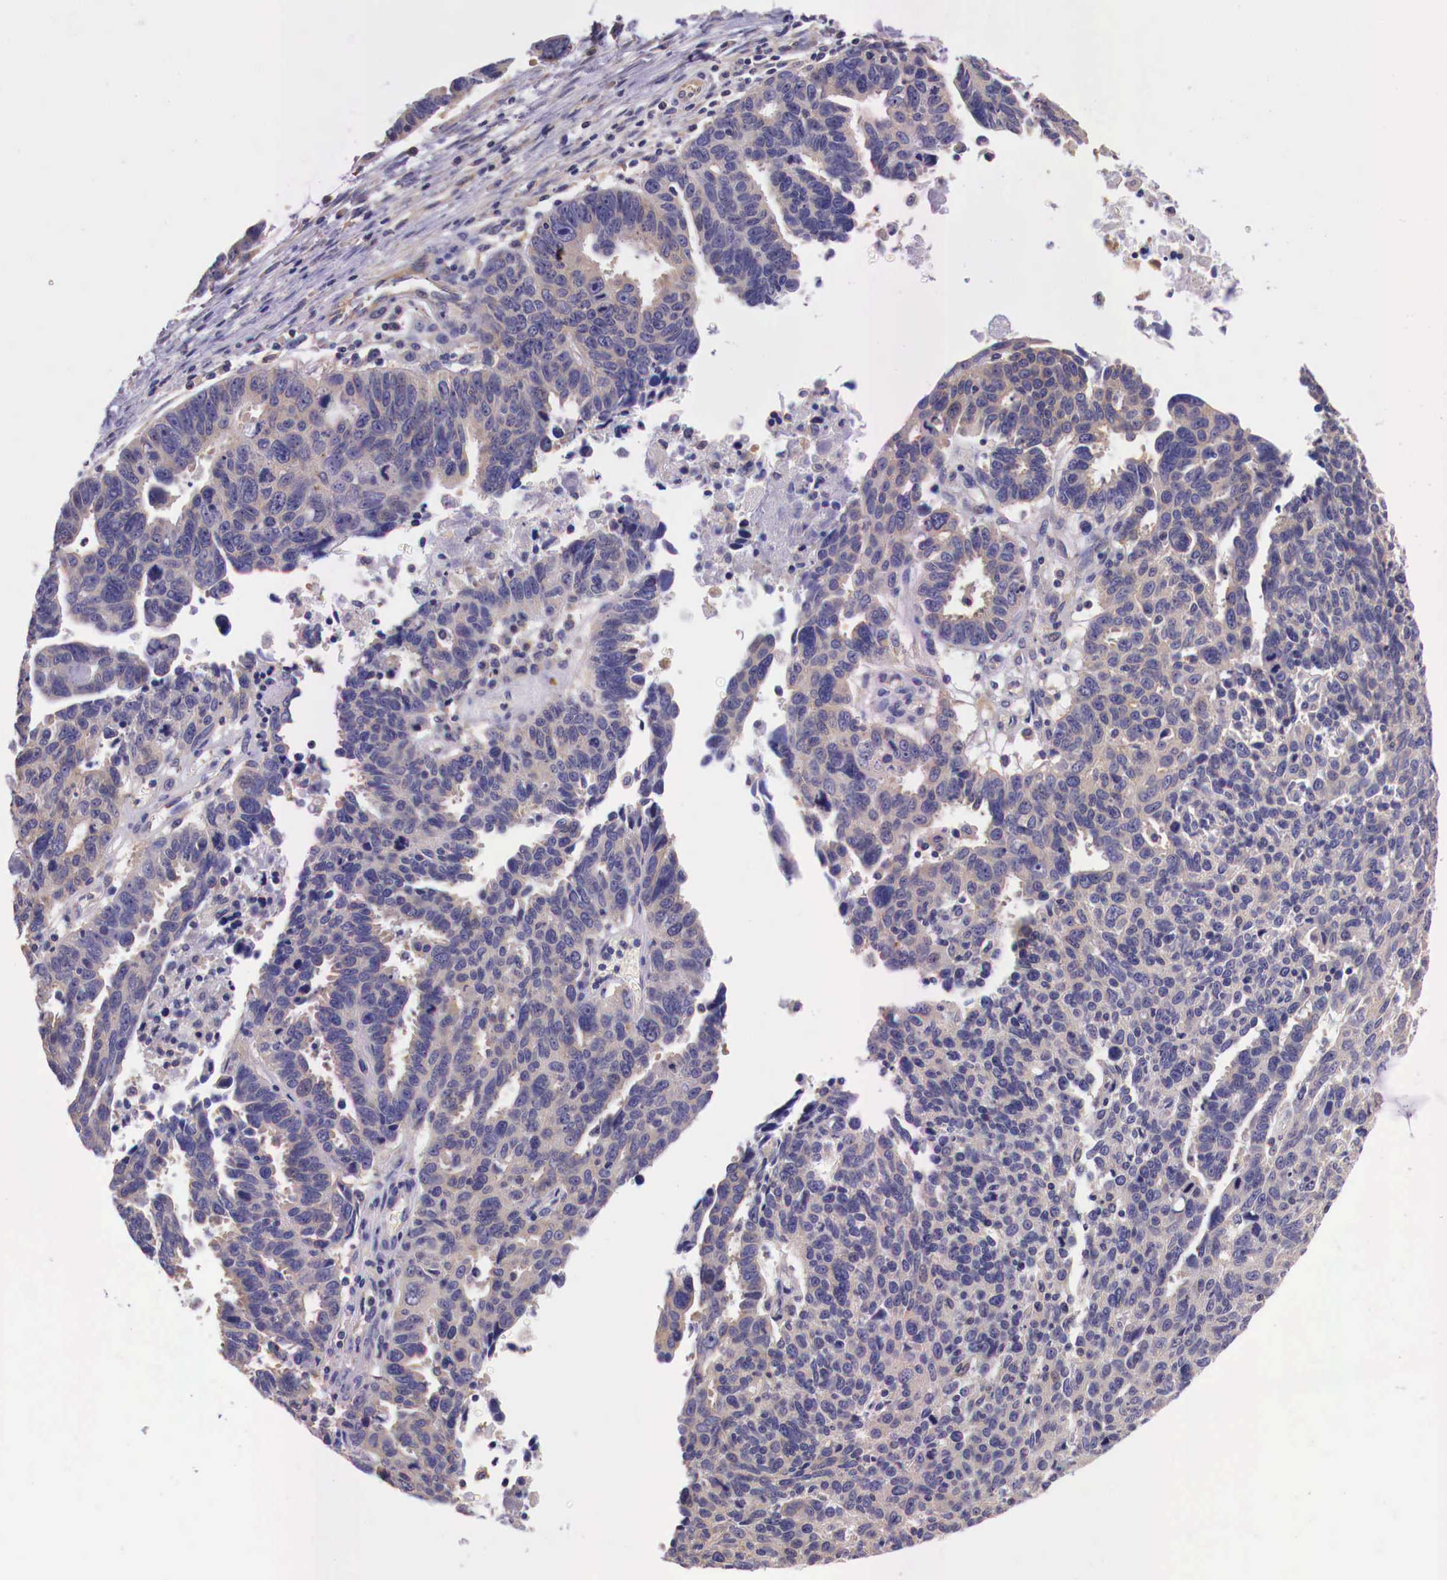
{"staining": {"intensity": "weak", "quantity": "<25%", "location": "cytoplasmic/membranous"}, "tissue": "ovarian cancer", "cell_type": "Tumor cells", "image_type": "cancer", "snomed": [{"axis": "morphology", "description": "Carcinoma, endometroid"}, {"axis": "morphology", "description": "Cystadenocarcinoma, serous, NOS"}, {"axis": "topography", "description": "Ovary"}], "caption": "Ovarian cancer (endometroid carcinoma) was stained to show a protein in brown. There is no significant staining in tumor cells. (DAB IHC with hematoxylin counter stain).", "gene": "GRIPAP1", "patient": {"sex": "female", "age": 45}}